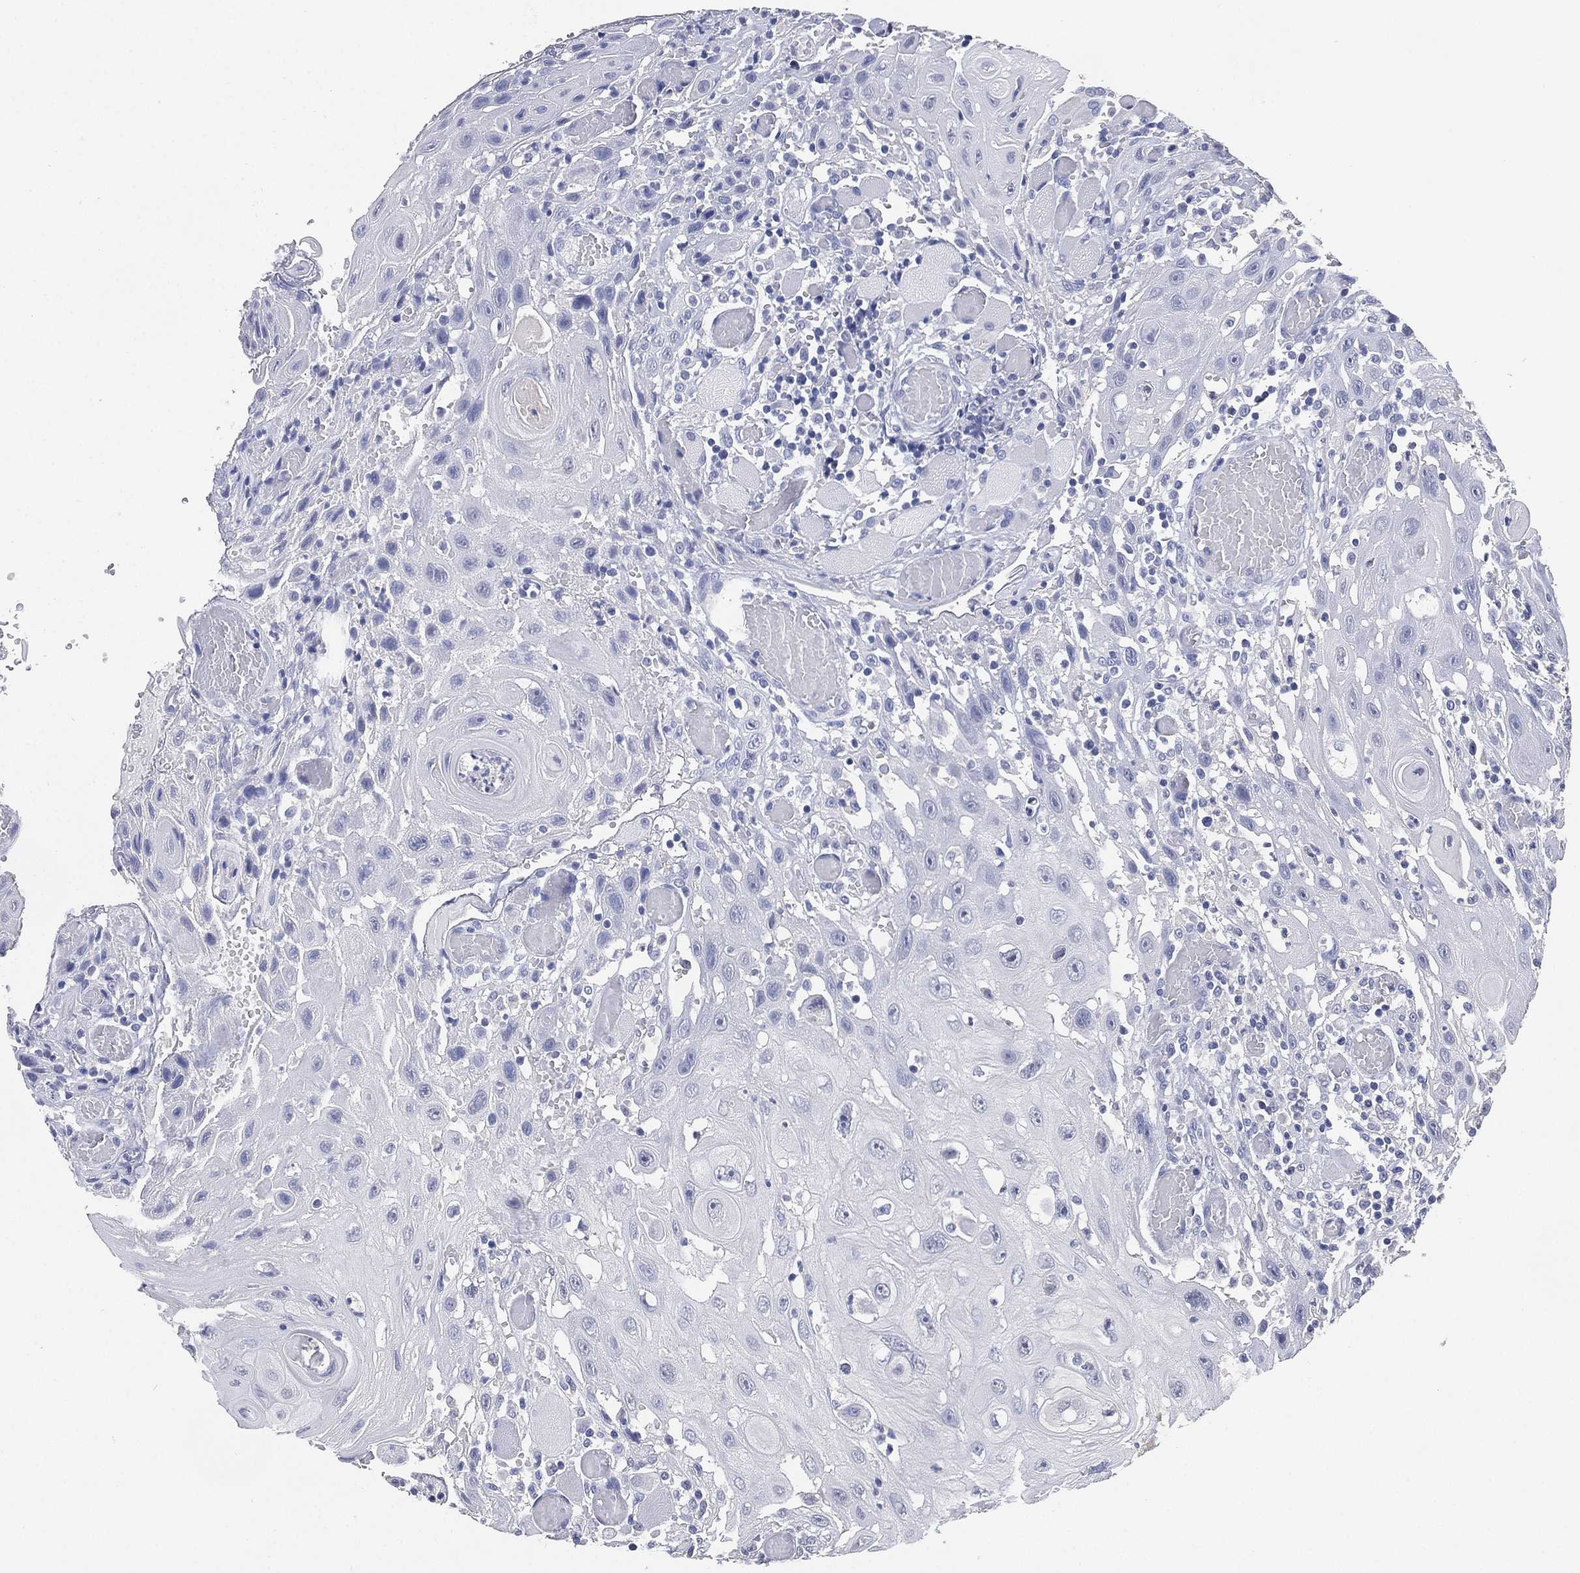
{"staining": {"intensity": "negative", "quantity": "none", "location": "none"}, "tissue": "head and neck cancer", "cell_type": "Tumor cells", "image_type": "cancer", "snomed": [{"axis": "morphology", "description": "Normal tissue, NOS"}, {"axis": "morphology", "description": "Squamous cell carcinoma, NOS"}, {"axis": "topography", "description": "Oral tissue"}, {"axis": "topography", "description": "Head-Neck"}], "caption": "DAB (3,3'-diaminobenzidine) immunohistochemical staining of head and neck cancer demonstrates no significant positivity in tumor cells.", "gene": "IYD", "patient": {"sex": "male", "age": 71}}